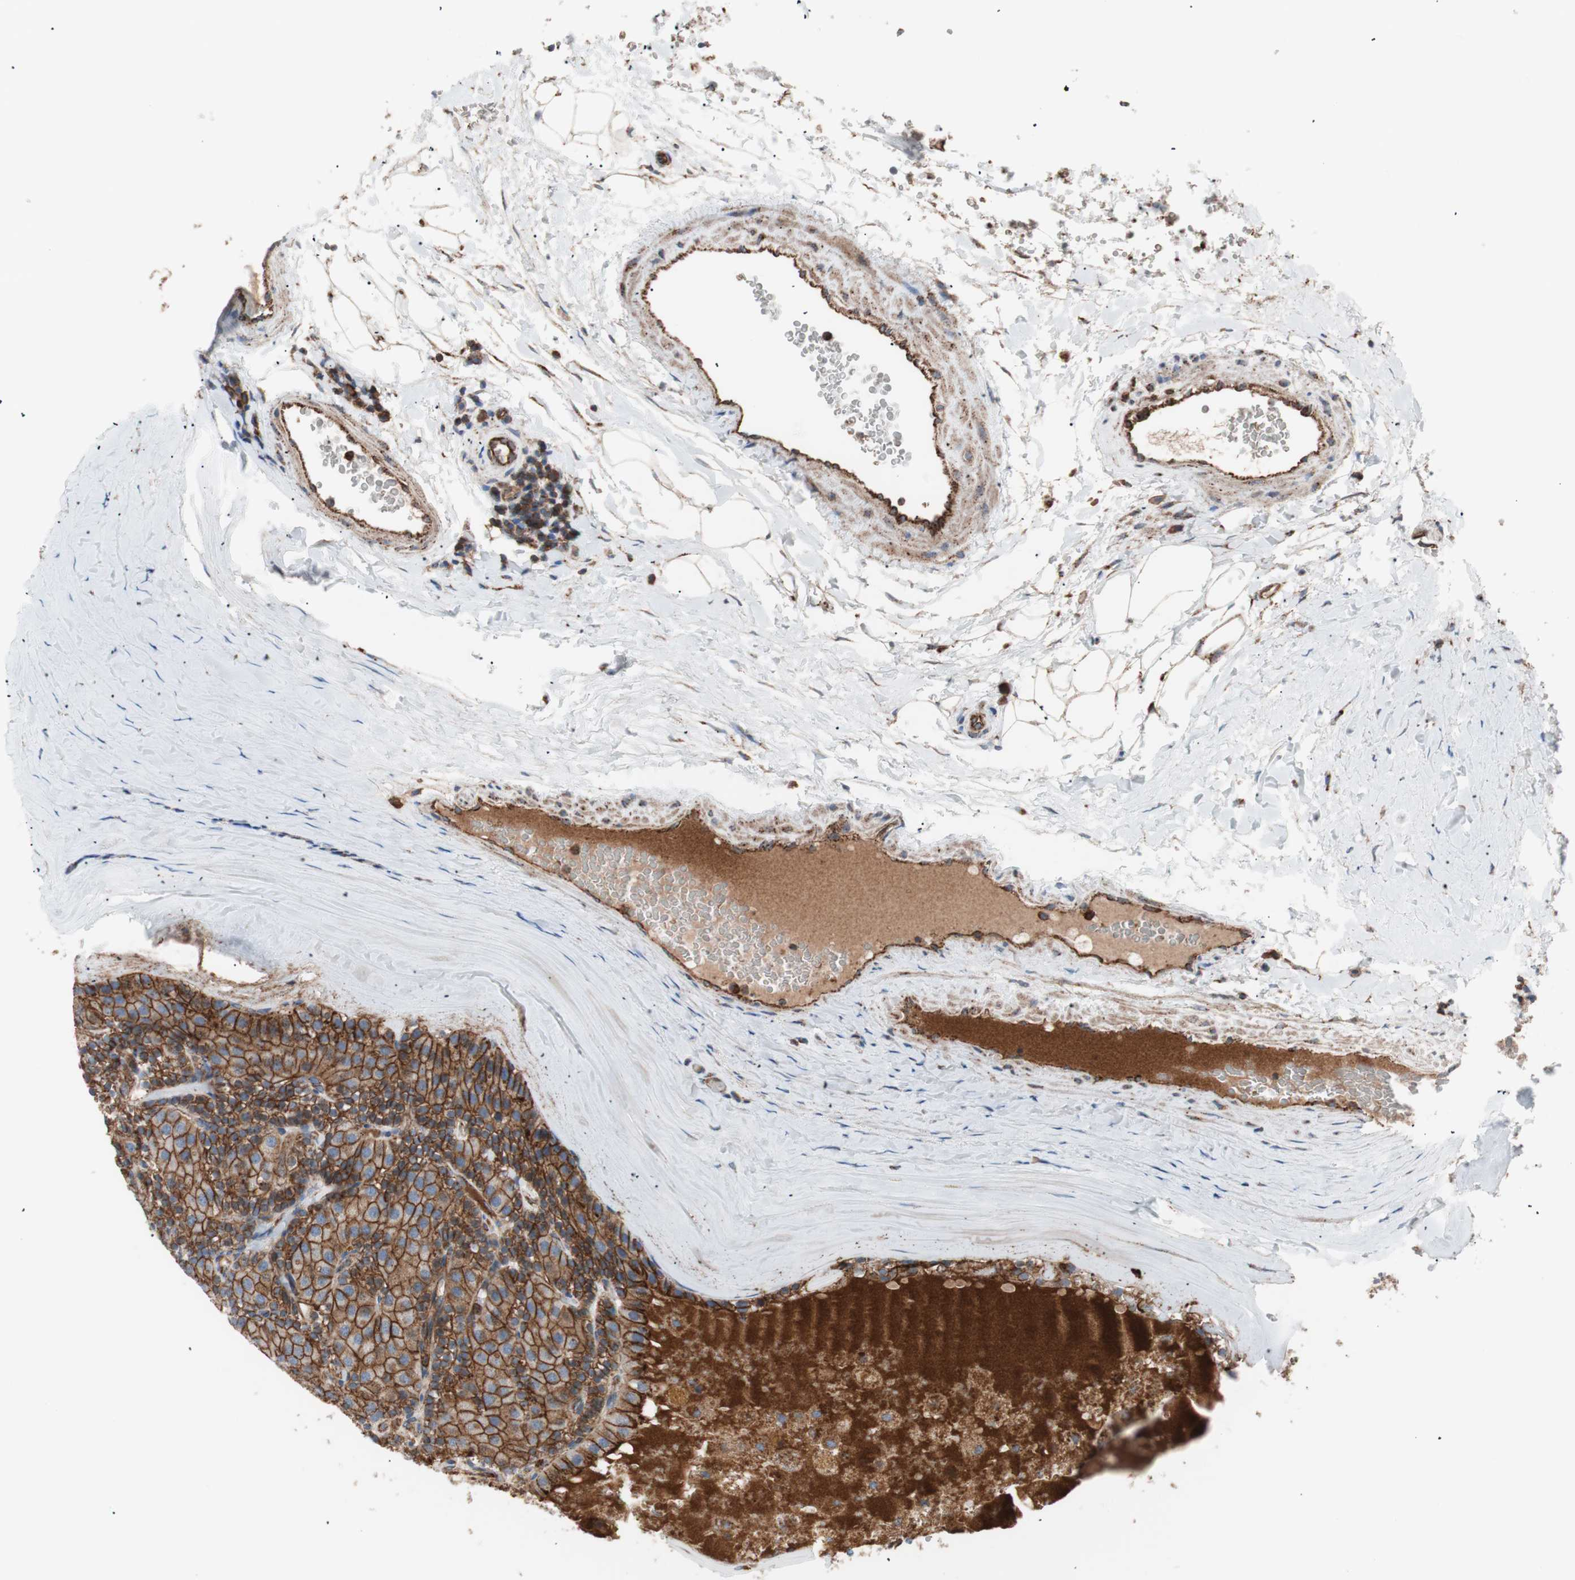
{"staining": {"intensity": "moderate", "quantity": ">75%", "location": "cytoplasmic/membranous"}, "tissue": "parathyroid gland", "cell_type": "Glandular cells", "image_type": "normal", "snomed": [{"axis": "morphology", "description": "Normal tissue, NOS"}, {"axis": "morphology", "description": "Adenoma, NOS"}, {"axis": "topography", "description": "Parathyroid gland"}], "caption": "A brown stain highlights moderate cytoplasmic/membranous positivity of a protein in glandular cells of unremarkable parathyroid gland. (brown staining indicates protein expression, while blue staining denotes nuclei).", "gene": "FLOT2", "patient": {"sex": "female", "age": 86}}